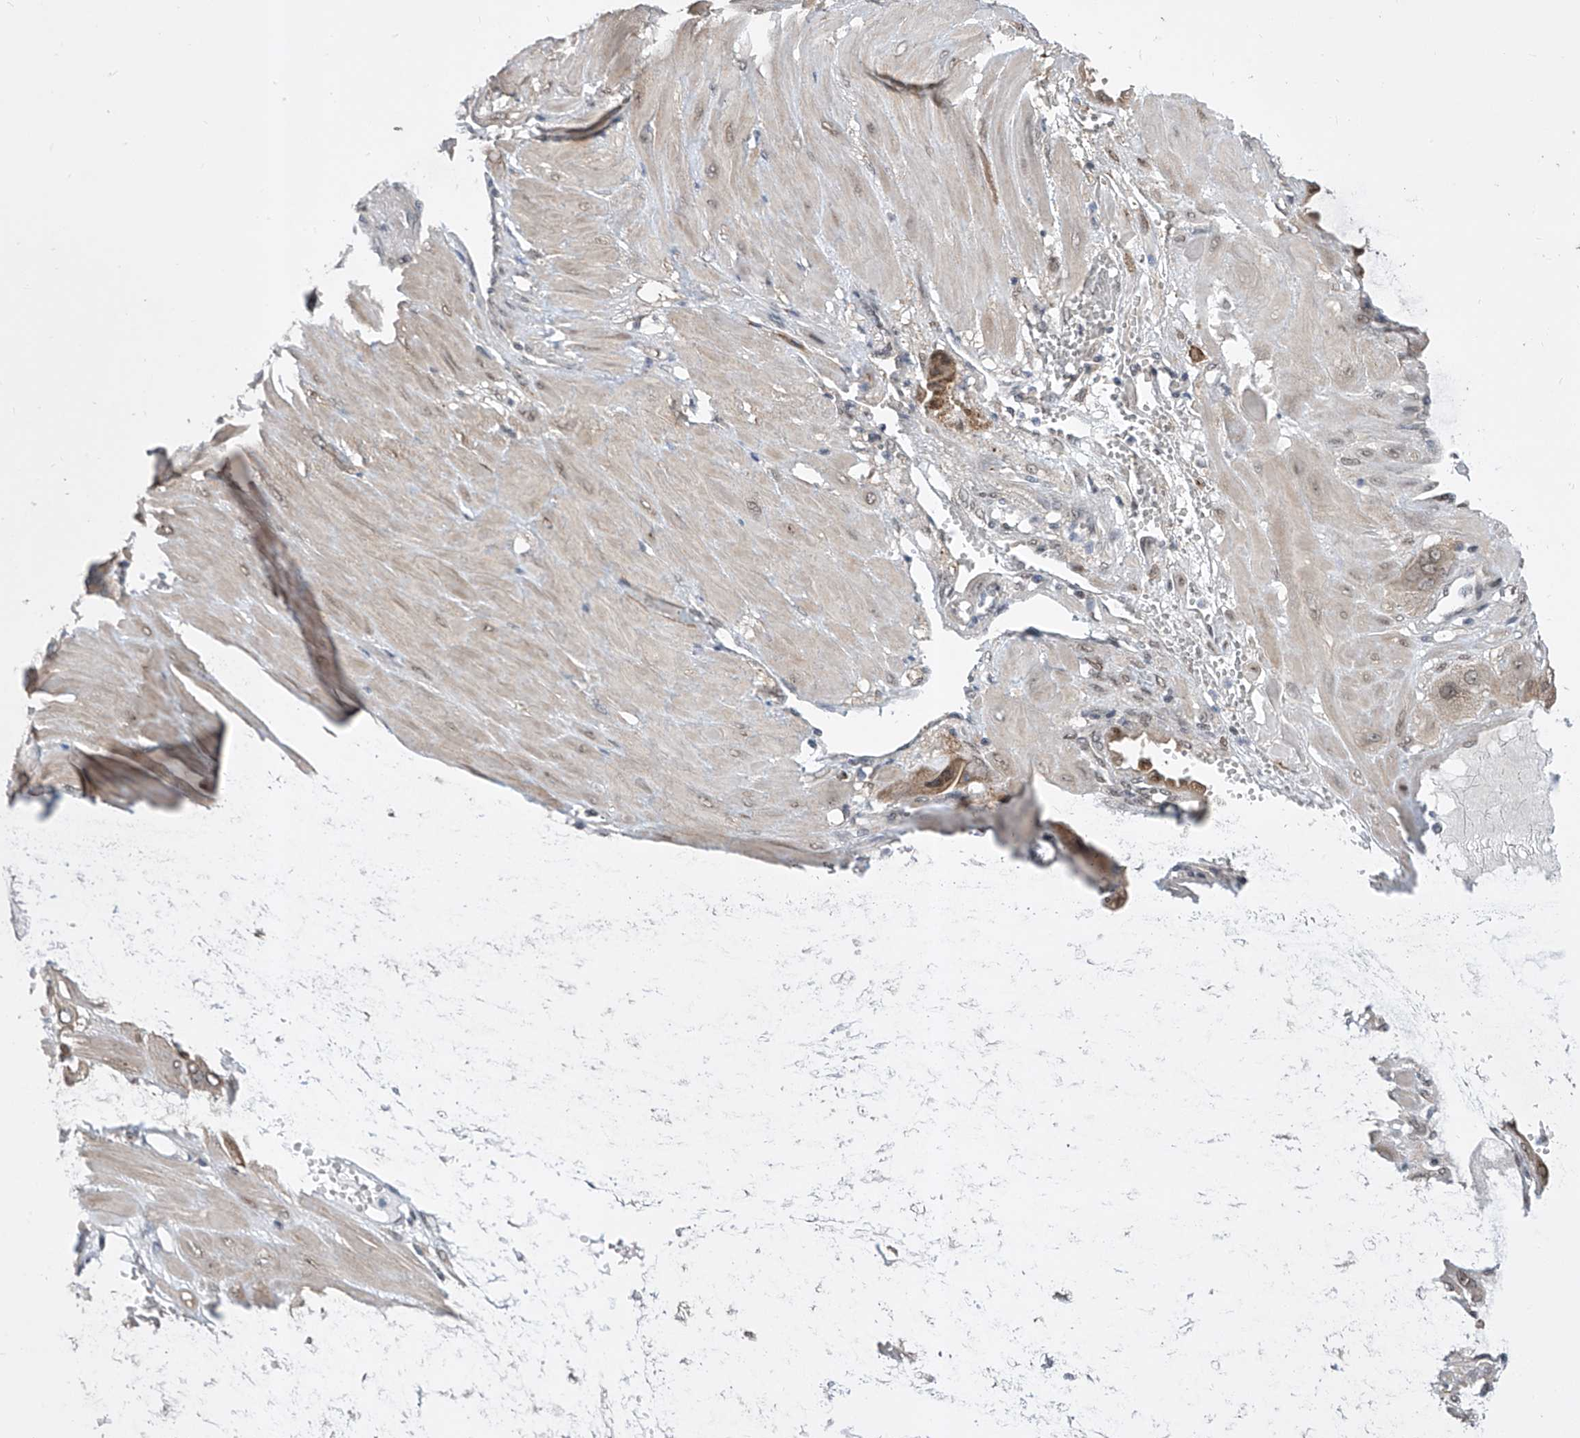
{"staining": {"intensity": "moderate", "quantity": ">75%", "location": "cytoplasmic/membranous"}, "tissue": "cervical cancer", "cell_type": "Tumor cells", "image_type": "cancer", "snomed": [{"axis": "morphology", "description": "Squamous cell carcinoma, NOS"}, {"axis": "topography", "description": "Cervix"}], "caption": "This histopathology image demonstrates immunohistochemistry staining of human cervical squamous cell carcinoma, with medium moderate cytoplasmic/membranous positivity in approximately >75% of tumor cells.", "gene": "CETN2", "patient": {"sex": "female", "age": 34}}